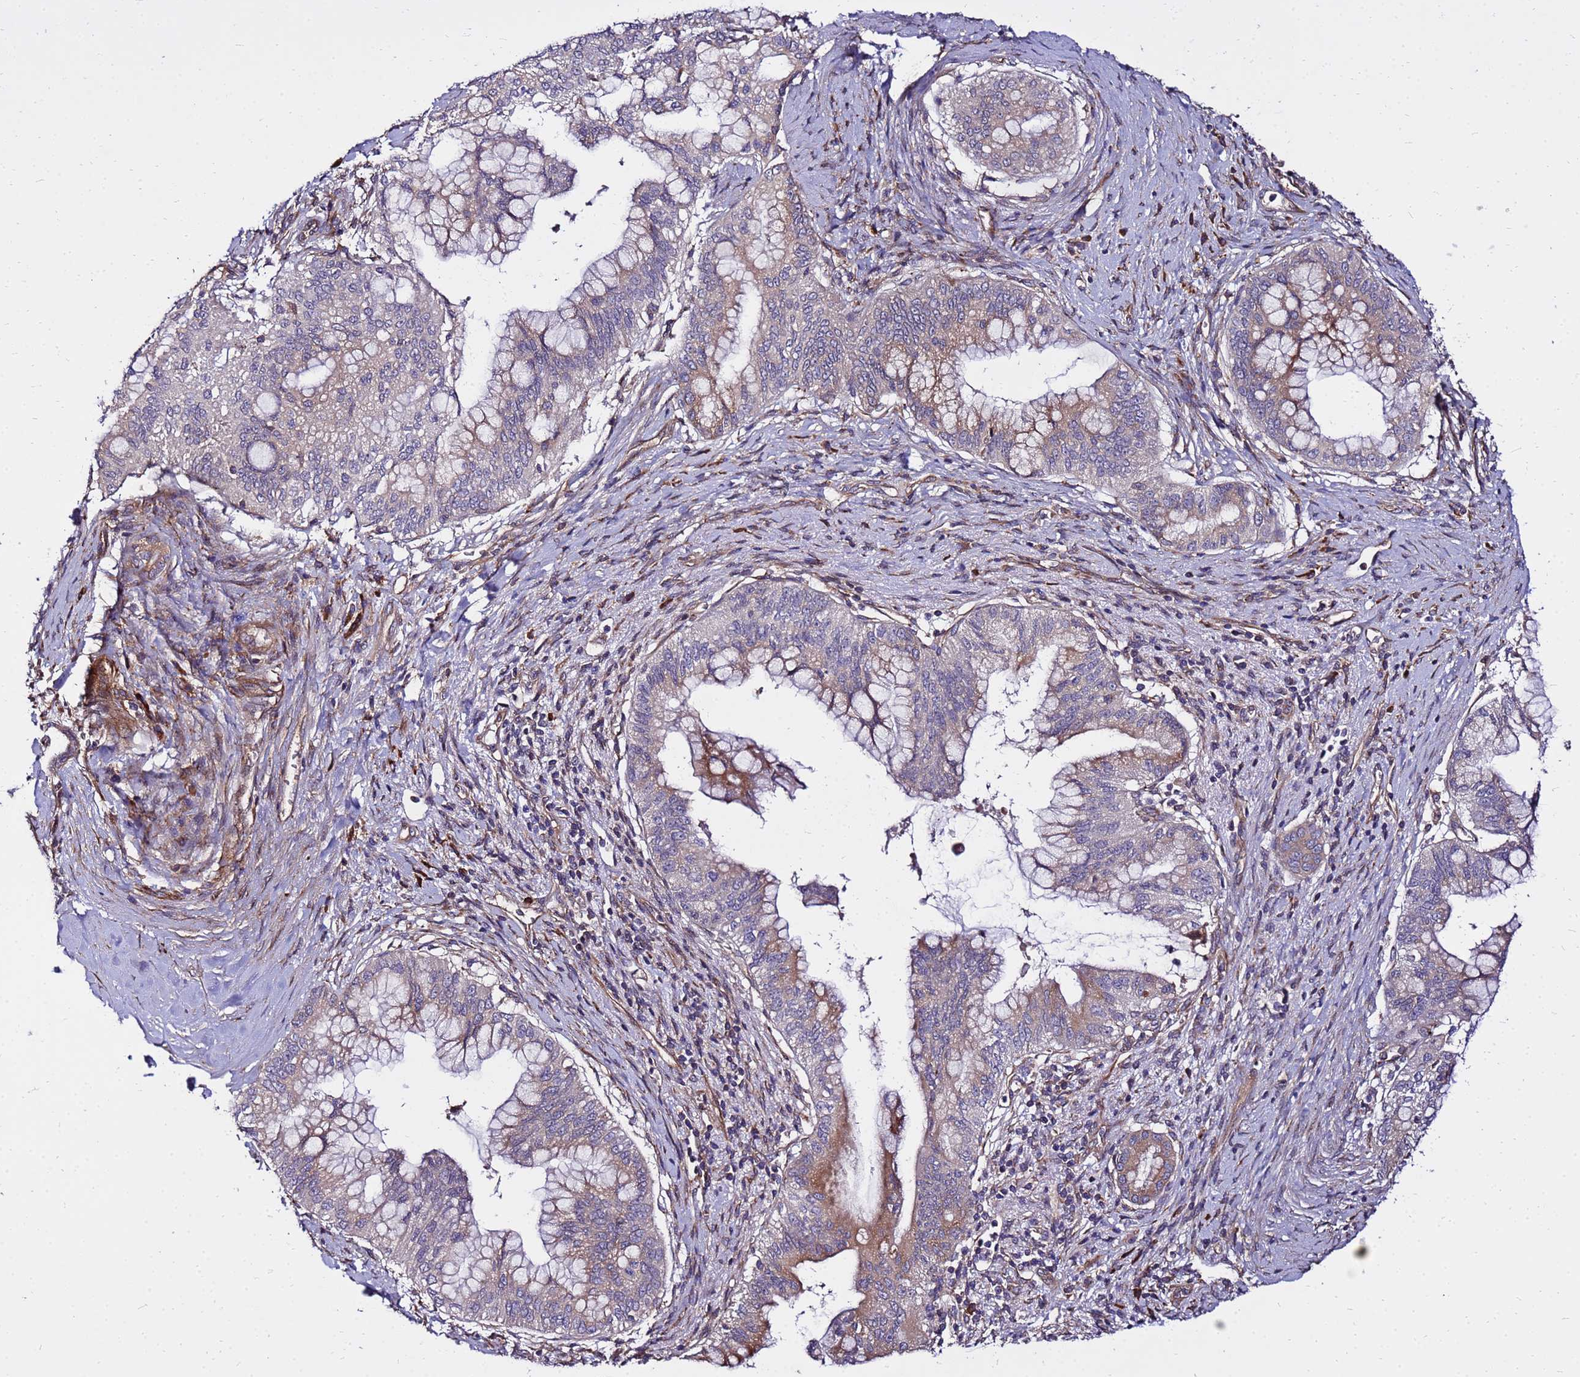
{"staining": {"intensity": "moderate", "quantity": "<25%", "location": "cytoplasmic/membranous"}, "tissue": "pancreatic cancer", "cell_type": "Tumor cells", "image_type": "cancer", "snomed": [{"axis": "morphology", "description": "Adenocarcinoma, NOS"}, {"axis": "topography", "description": "Pancreas"}], "caption": "Protein expression analysis of human adenocarcinoma (pancreatic) reveals moderate cytoplasmic/membranous expression in approximately <25% of tumor cells.", "gene": "WWC2", "patient": {"sex": "male", "age": 46}}